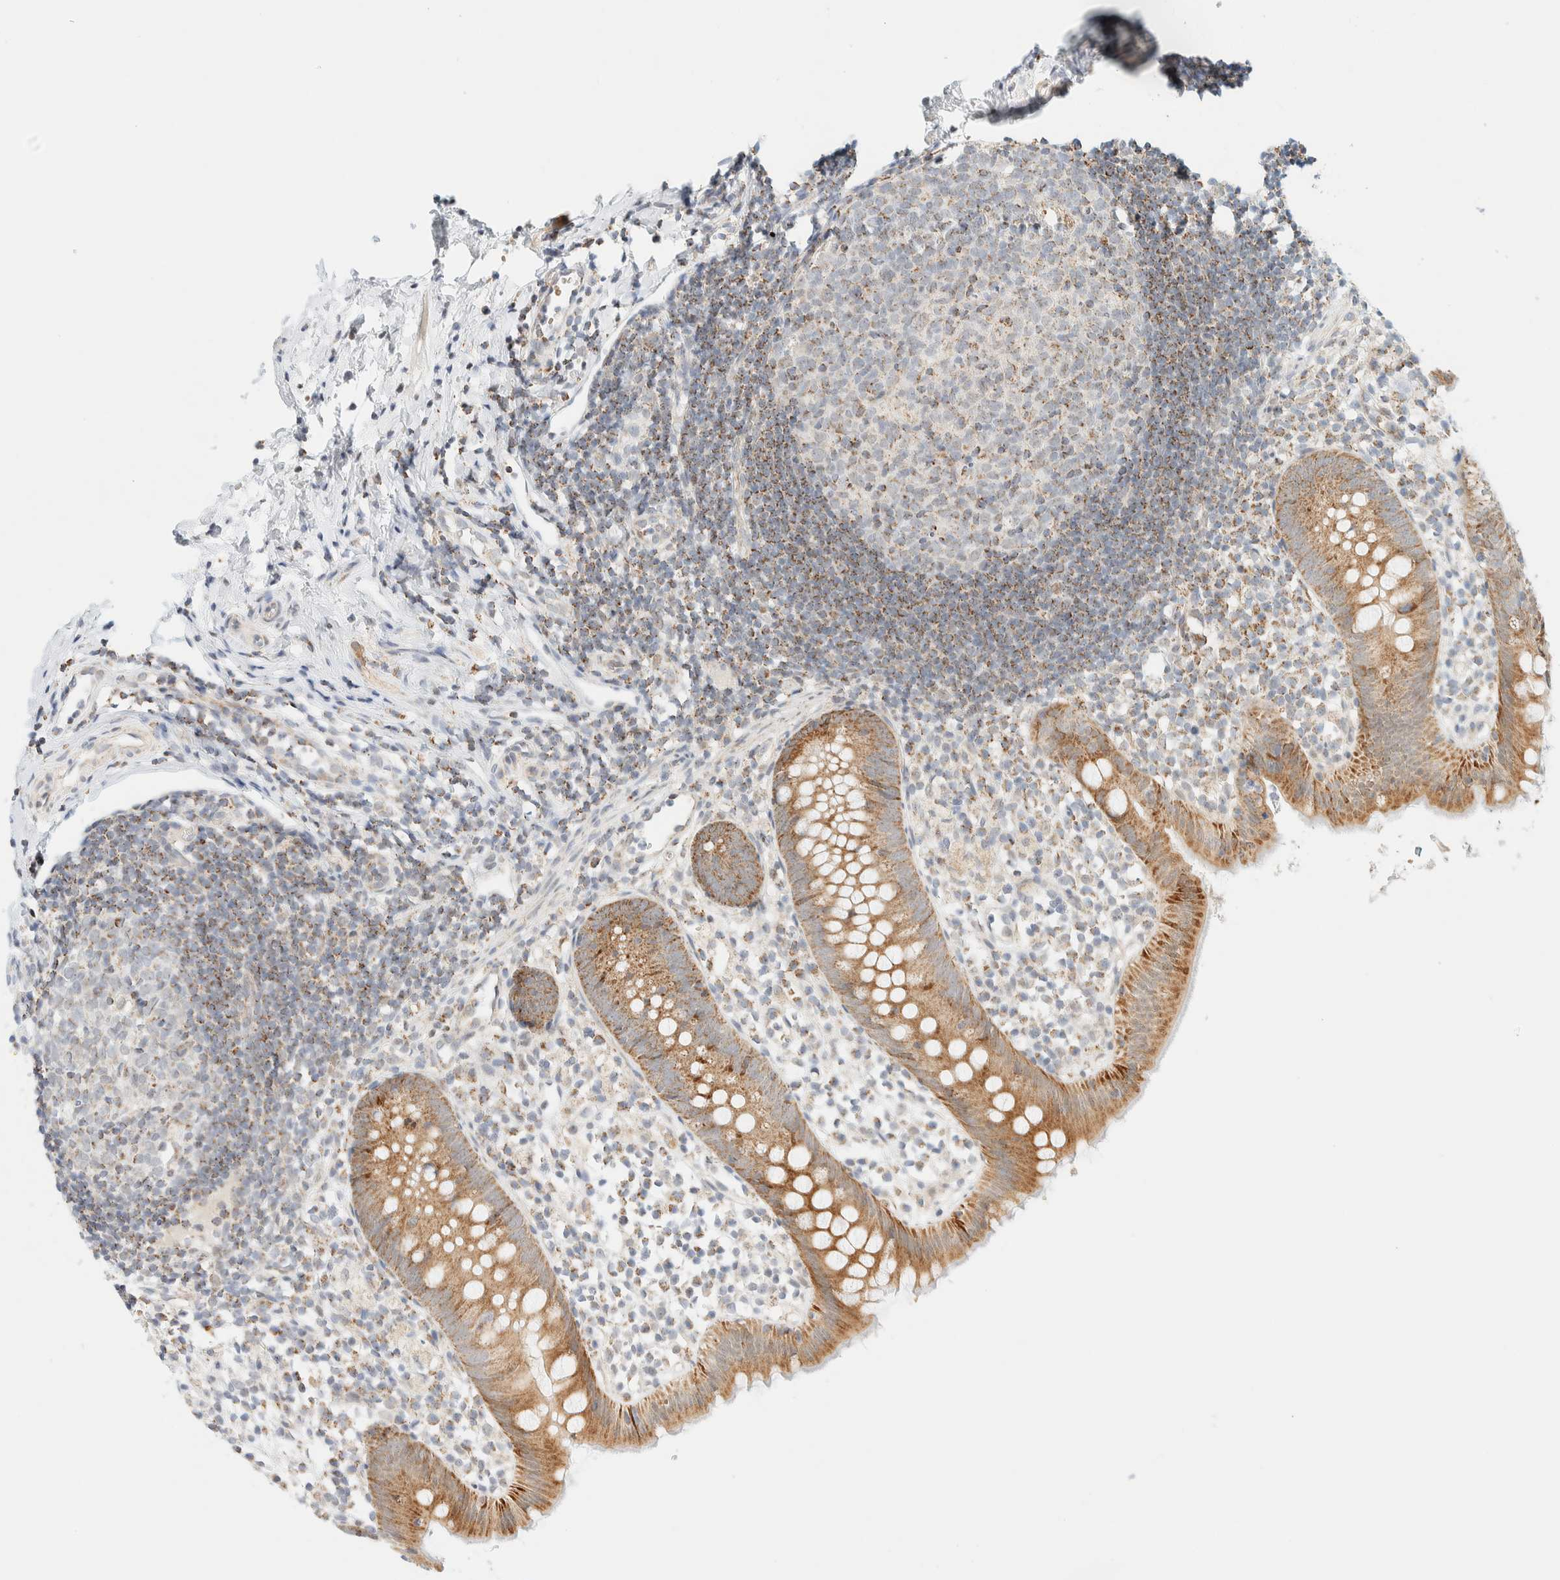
{"staining": {"intensity": "moderate", "quantity": ">75%", "location": "cytoplasmic/membranous"}, "tissue": "appendix", "cell_type": "Glandular cells", "image_type": "normal", "snomed": [{"axis": "morphology", "description": "Normal tissue, NOS"}, {"axis": "topography", "description": "Appendix"}], "caption": "DAB immunohistochemical staining of normal appendix reveals moderate cytoplasmic/membranous protein positivity in approximately >75% of glandular cells. The staining was performed using DAB (3,3'-diaminobenzidine) to visualize the protein expression in brown, while the nuclei were stained in blue with hematoxylin (Magnification: 20x).", "gene": "PPM1K", "patient": {"sex": "female", "age": 20}}